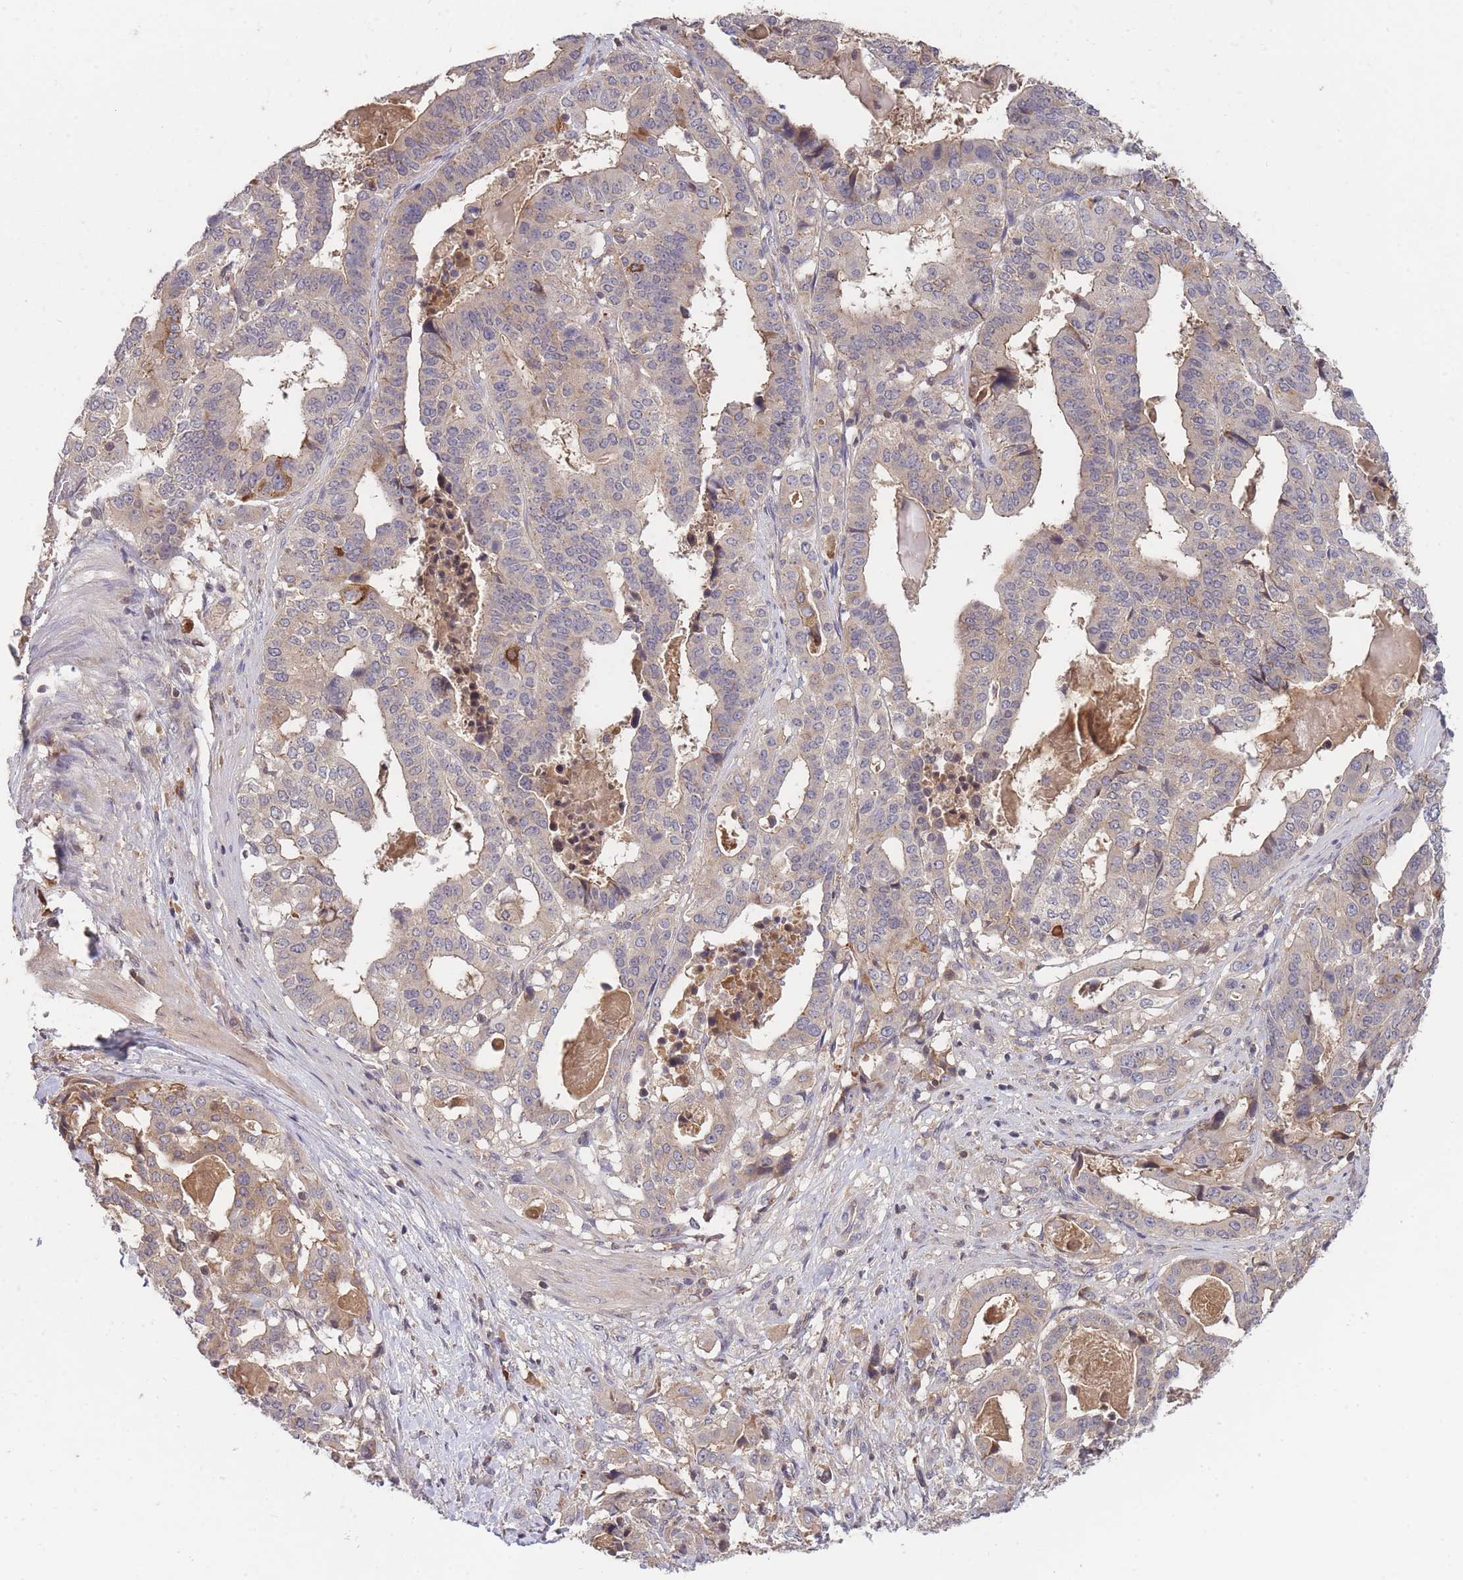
{"staining": {"intensity": "negative", "quantity": "none", "location": "none"}, "tissue": "stomach cancer", "cell_type": "Tumor cells", "image_type": "cancer", "snomed": [{"axis": "morphology", "description": "Adenocarcinoma, NOS"}, {"axis": "topography", "description": "Stomach"}], "caption": "Immunohistochemical staining of stomach adenocarcinoma demonstrates no significant staining in tumor cells.", "gene": "RALGDS", "patient": {"sex": "male", "age": 48}}